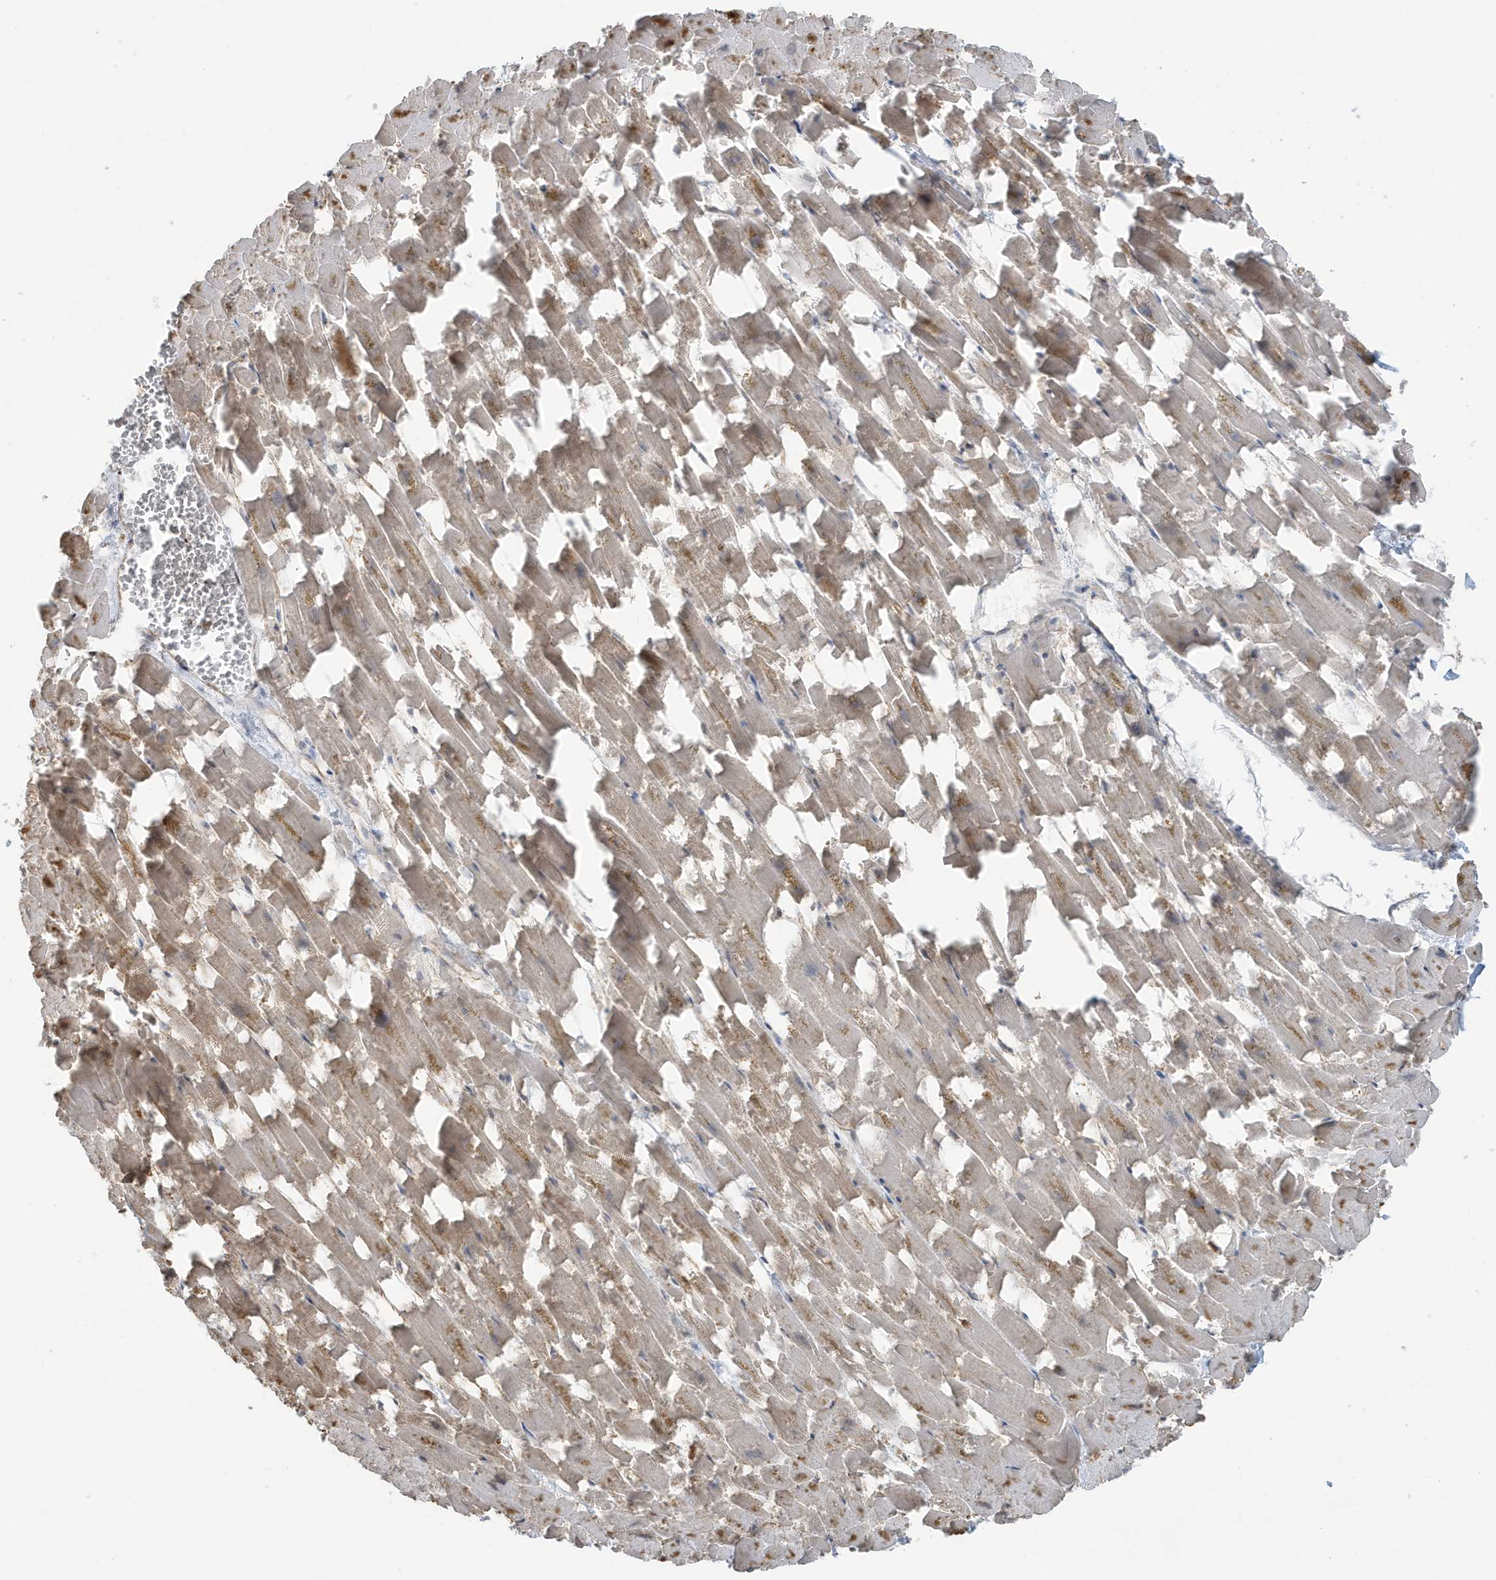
{"staining": {"intensity": "weak", "quantity": "25%-75%", "location": "cytoplasmic/membranous"}, "tissue": "heart muscle", "cell_type": "Cardiomyocytes", "image_type": "normal", "snomed": [{"axis": "morphology", "description": "Normal tissue, NOS"}, {"axis": "topography", "description": "Heart"}], "caption": "DAB (3,3'-diaminobenzidine) immunohistochemical staining of unremarkable heart muscle shows weak cytoplasmic/membranous protein positivity in about 25%-75% of cardiomyocytes. The staining was performed using DAB (3,3'-diaminobenzidine), with brown indicating positive protein expression. Nuclei are stained blue with hematoxylin.", "gene": "CHCHD4", "patient": {"sex": "female", "age": 64}}